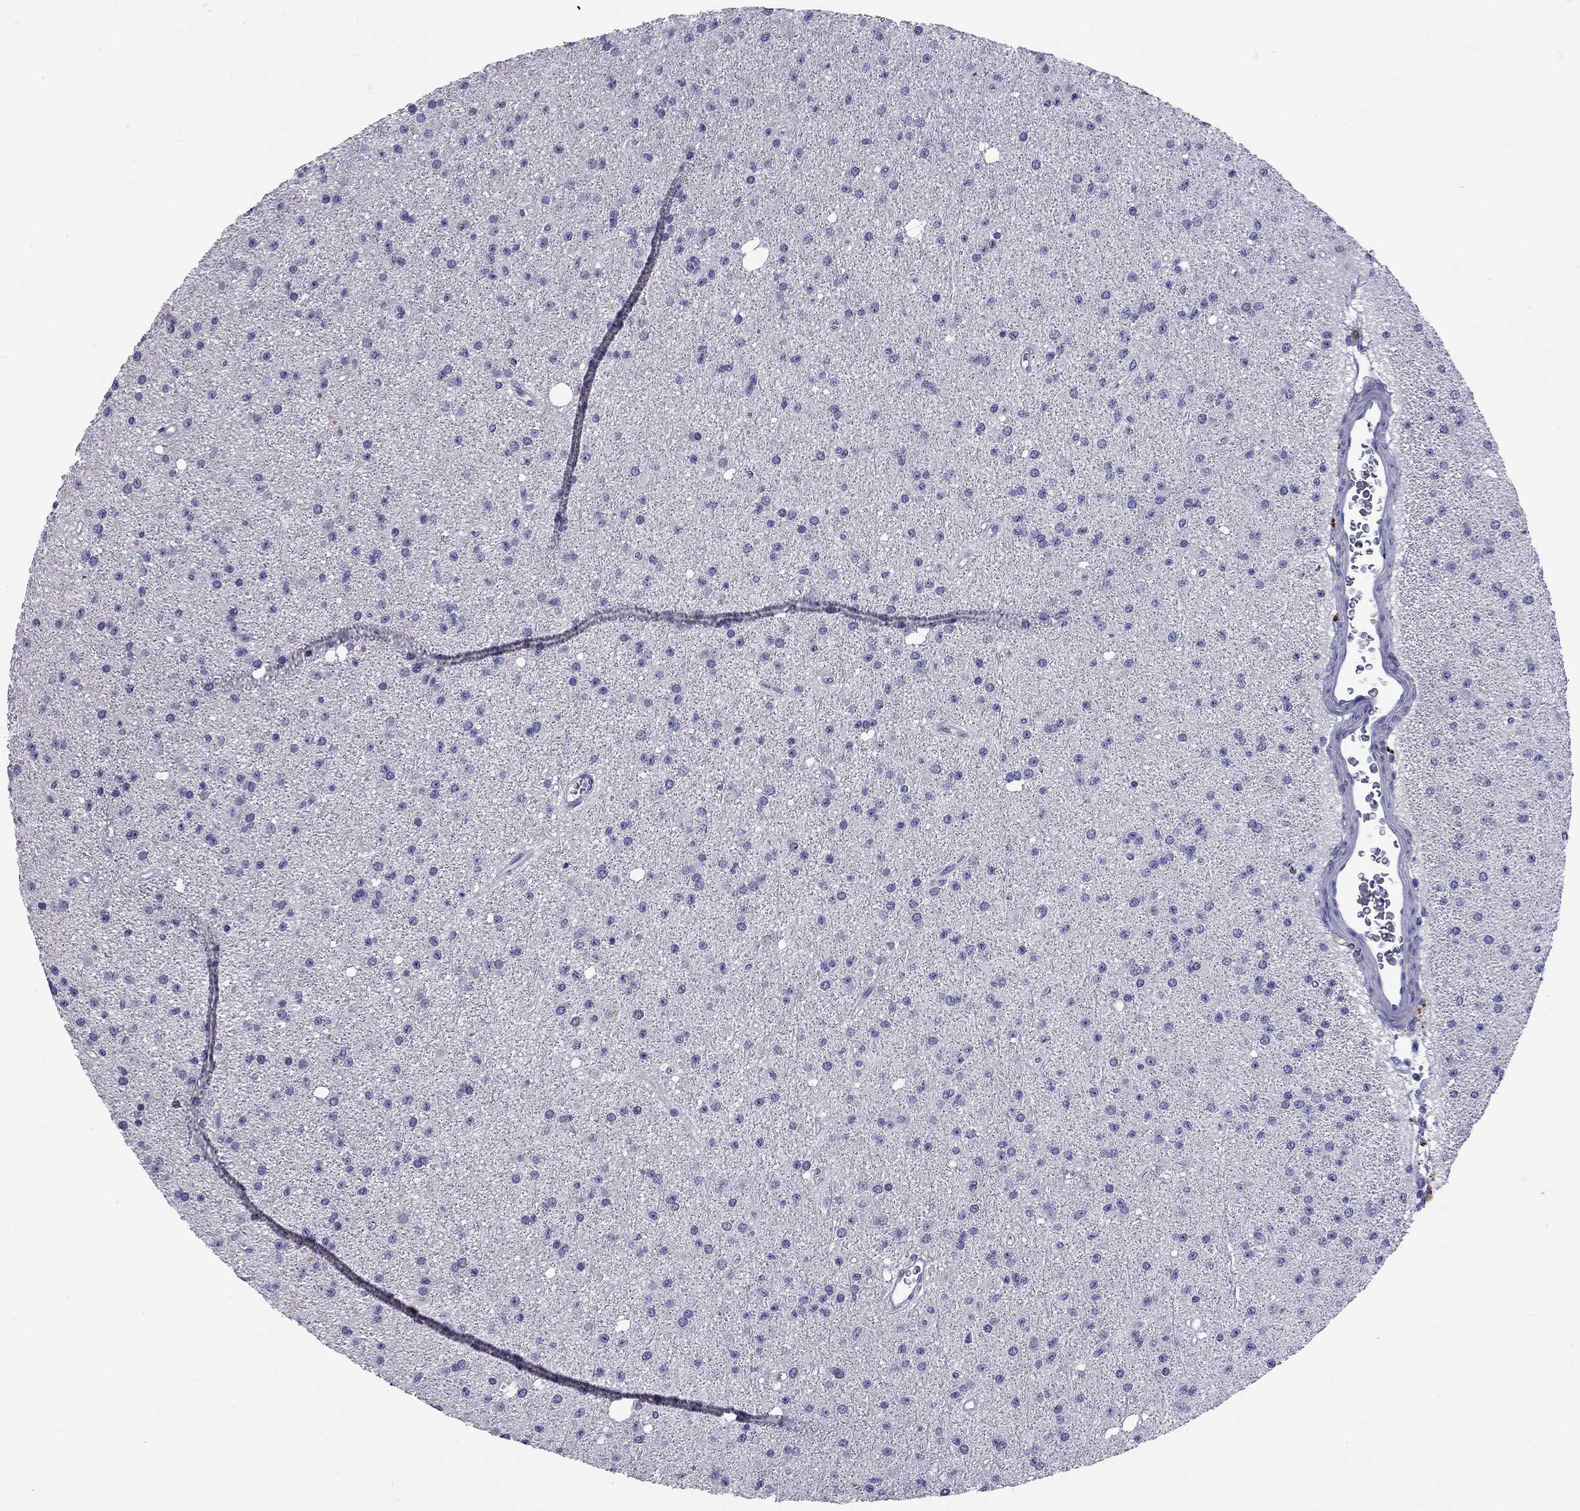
{"staining": {"intensity": "negative", "quantity": "none", "location": "none"}, "tissue": "glioma", "cell_type": "Tumor cells", "image_type": "cancer", "snomed": [{"axis": "morphology", "description": "Glioma, malignant, Low grade"}, {"axis": "topography", "description": "Brain"}], "caption": "IHC of human malignant low-grade glioma displays no positivity in tumor cells.", "gene": "C8orf88", "patient": {"sex": "male", "age": 27}}